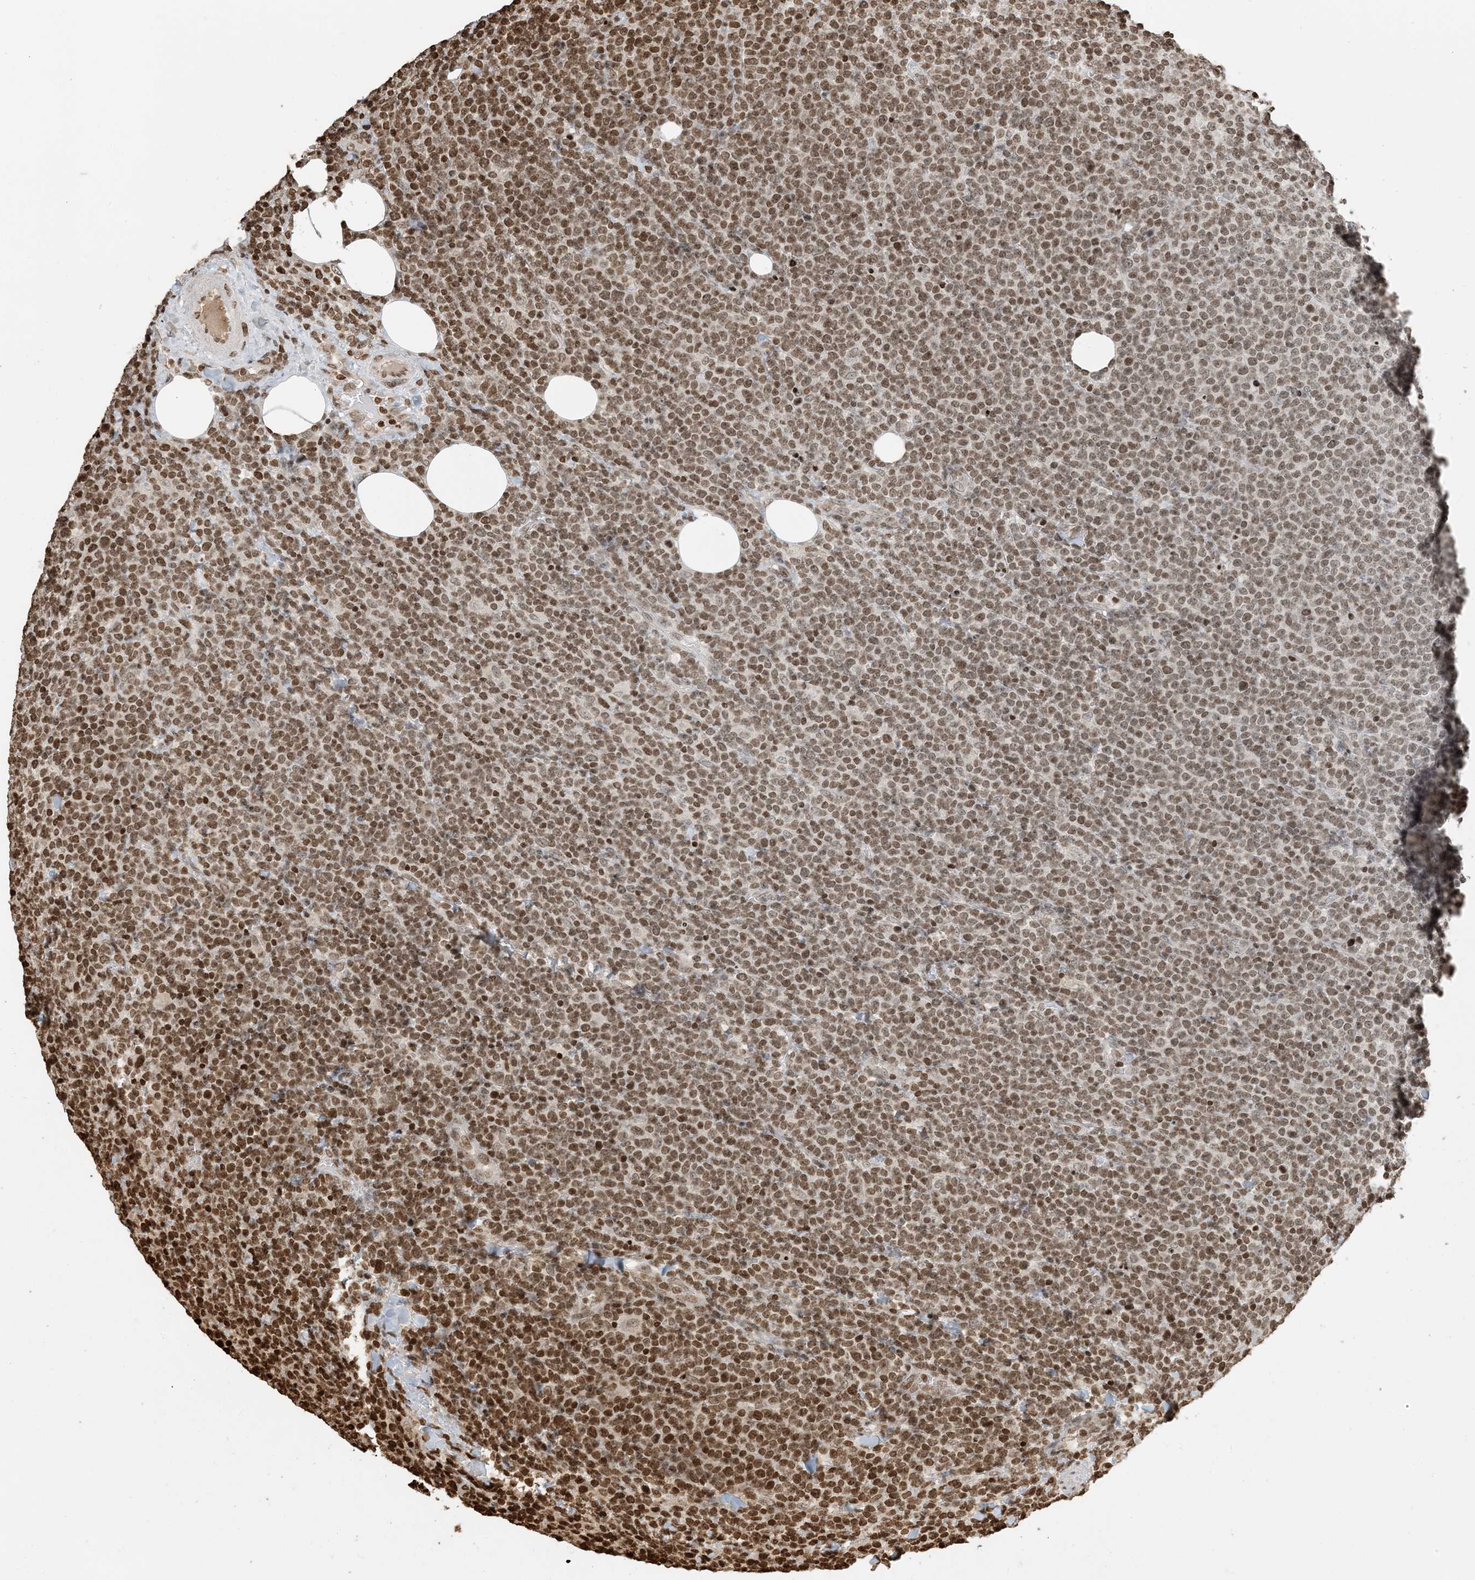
{"staining": {"intensity": "moderate", "quantity": ">75%", "location": "nuclear"}, "tissue": "lymphoma", "cell_type": "Tumor cells", "image_type": "cancer", "snomed": [{"axis": "morphology", "description": "Malignant lymphoma, non-Hodgkin's type, High grade"}, {"axis": "topography", "description": "Lymph node"}], "caption": "Immunohistochemistry (IHC) micrograph of neoplastic tissue: human lymphoma stained using IHC displays medium levels of moderate protein expression localized specifically in the nuclear of tumor cells, appearing as a nuclear brown color.", "gene": "H3-3B", "patient": {"sex": "male", "age": 61}}